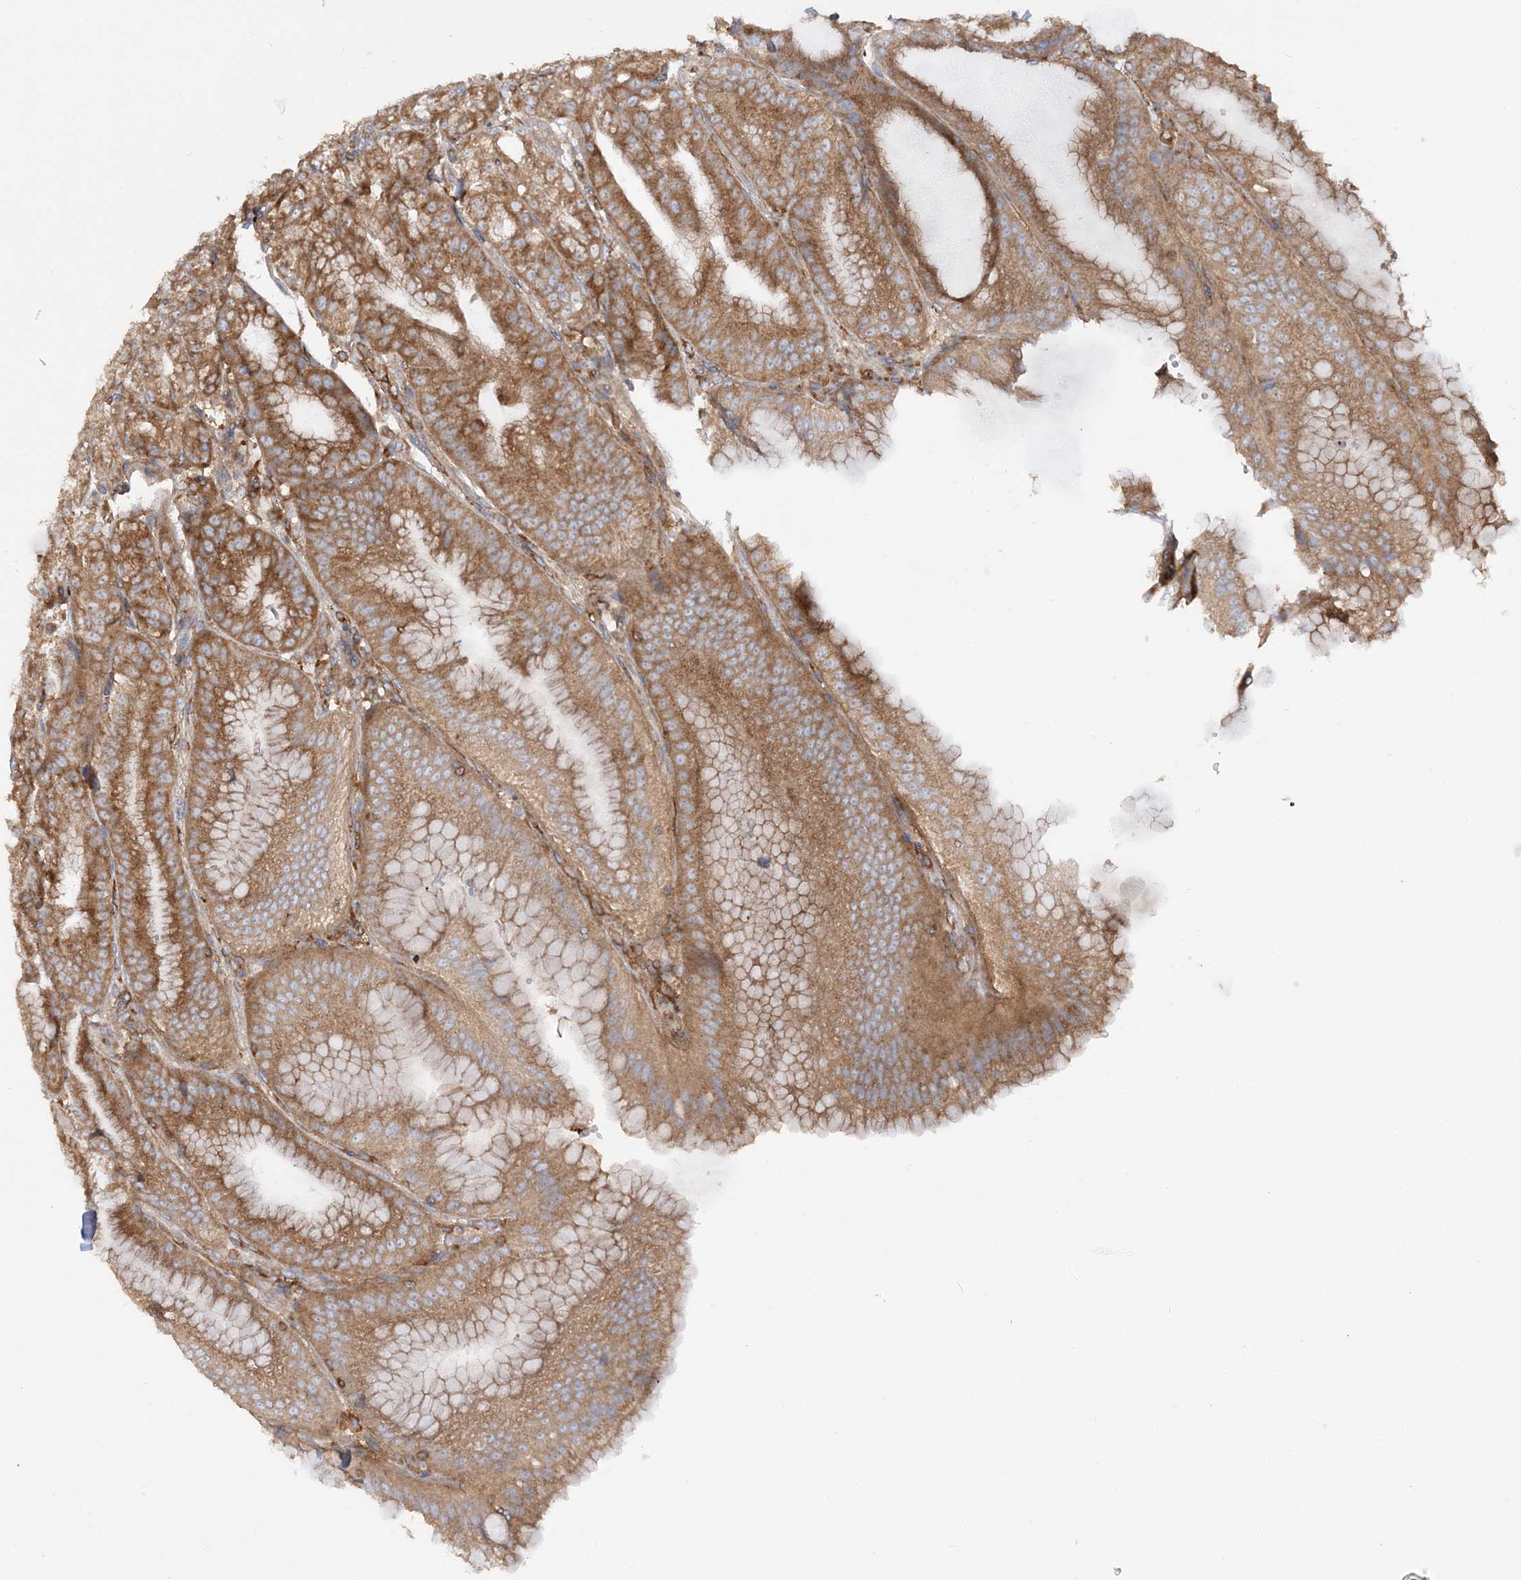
{"staining": {"intensity": "moderate", "quantity": ">75%", "location": "cytoplasmic/membranous"}, "tissue": "stomach", "cell_type": "Glandular cells", "image_type": "normal", "snomed": [{"axis": "morphology", "description": "Normal tissue, NOS"}, {"axis": "topography", "description": "Stomach, upper"}, {"axis": "topography", "description": "Stomach, lower"}], "caption": "A medium amount of moderate cytoplasmic/membranous expression is present in approximately >75% of glandular cells in unremarkable stomach.", "gene": "TBC1D5", "patient": {"sex": "male", "age": 71}}